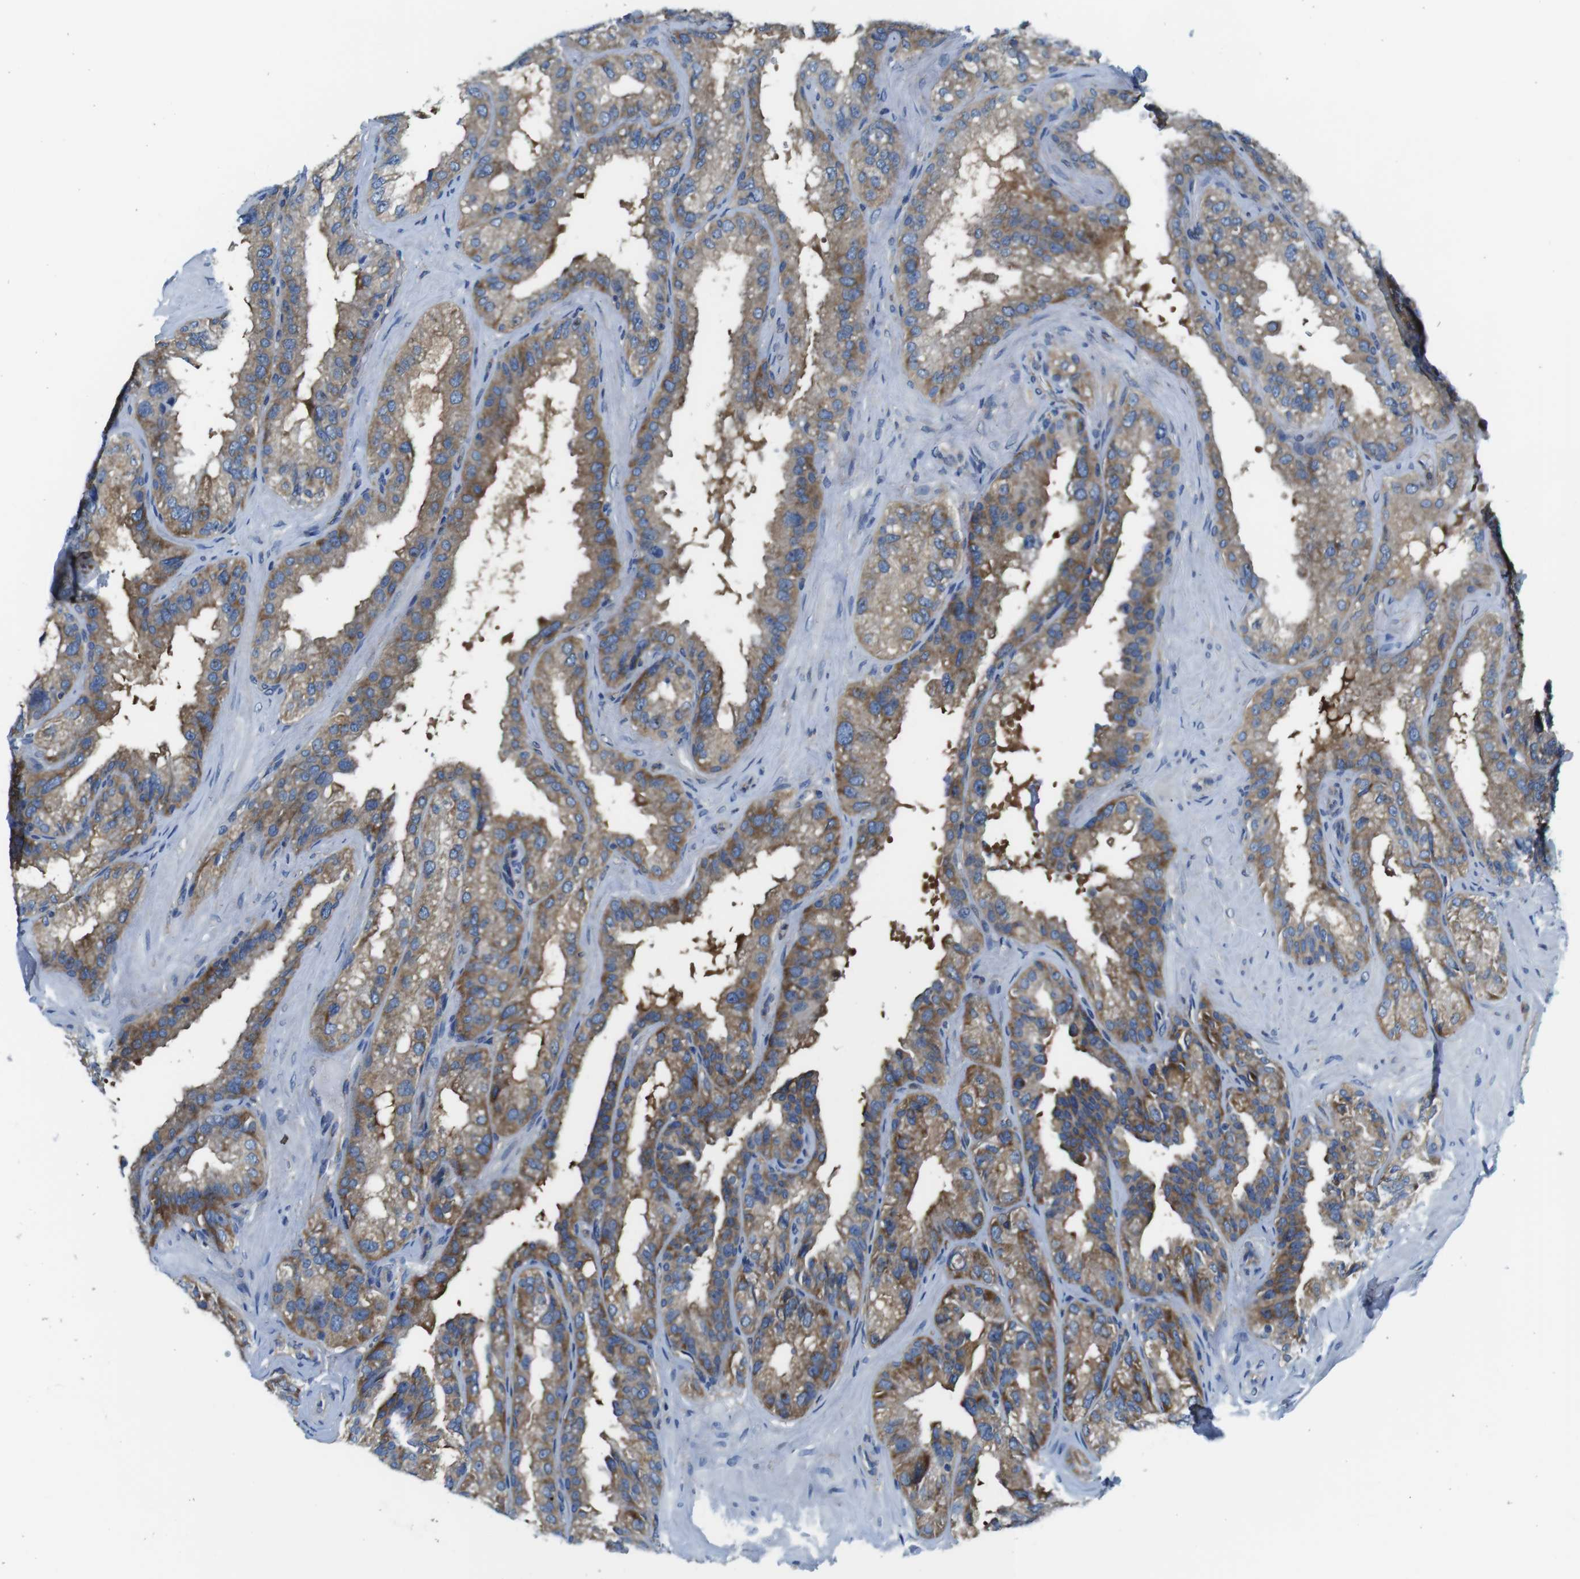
{"staining": {"intensity": "moderate", "quantity": "25%-75%", "location": "cytoplasmic/membranous"}, "tissue": "seminal vesicle", "cell_type": "Glandular cells", "image_type": "normal", "snomed": [{"axis": "morphology", "description": "Normal tissue, NOS"}, {"axis": "topography", "description": "Seminal veicle"}], "caption": "Glandular cells reveal medium levels of moderate cytoplasmic/membranous expression in about 25%-75% of cells in unremarkable seminal vesicle.", "gene": "EIF2B5", "patient": {"sex": "male", "age": 68}}